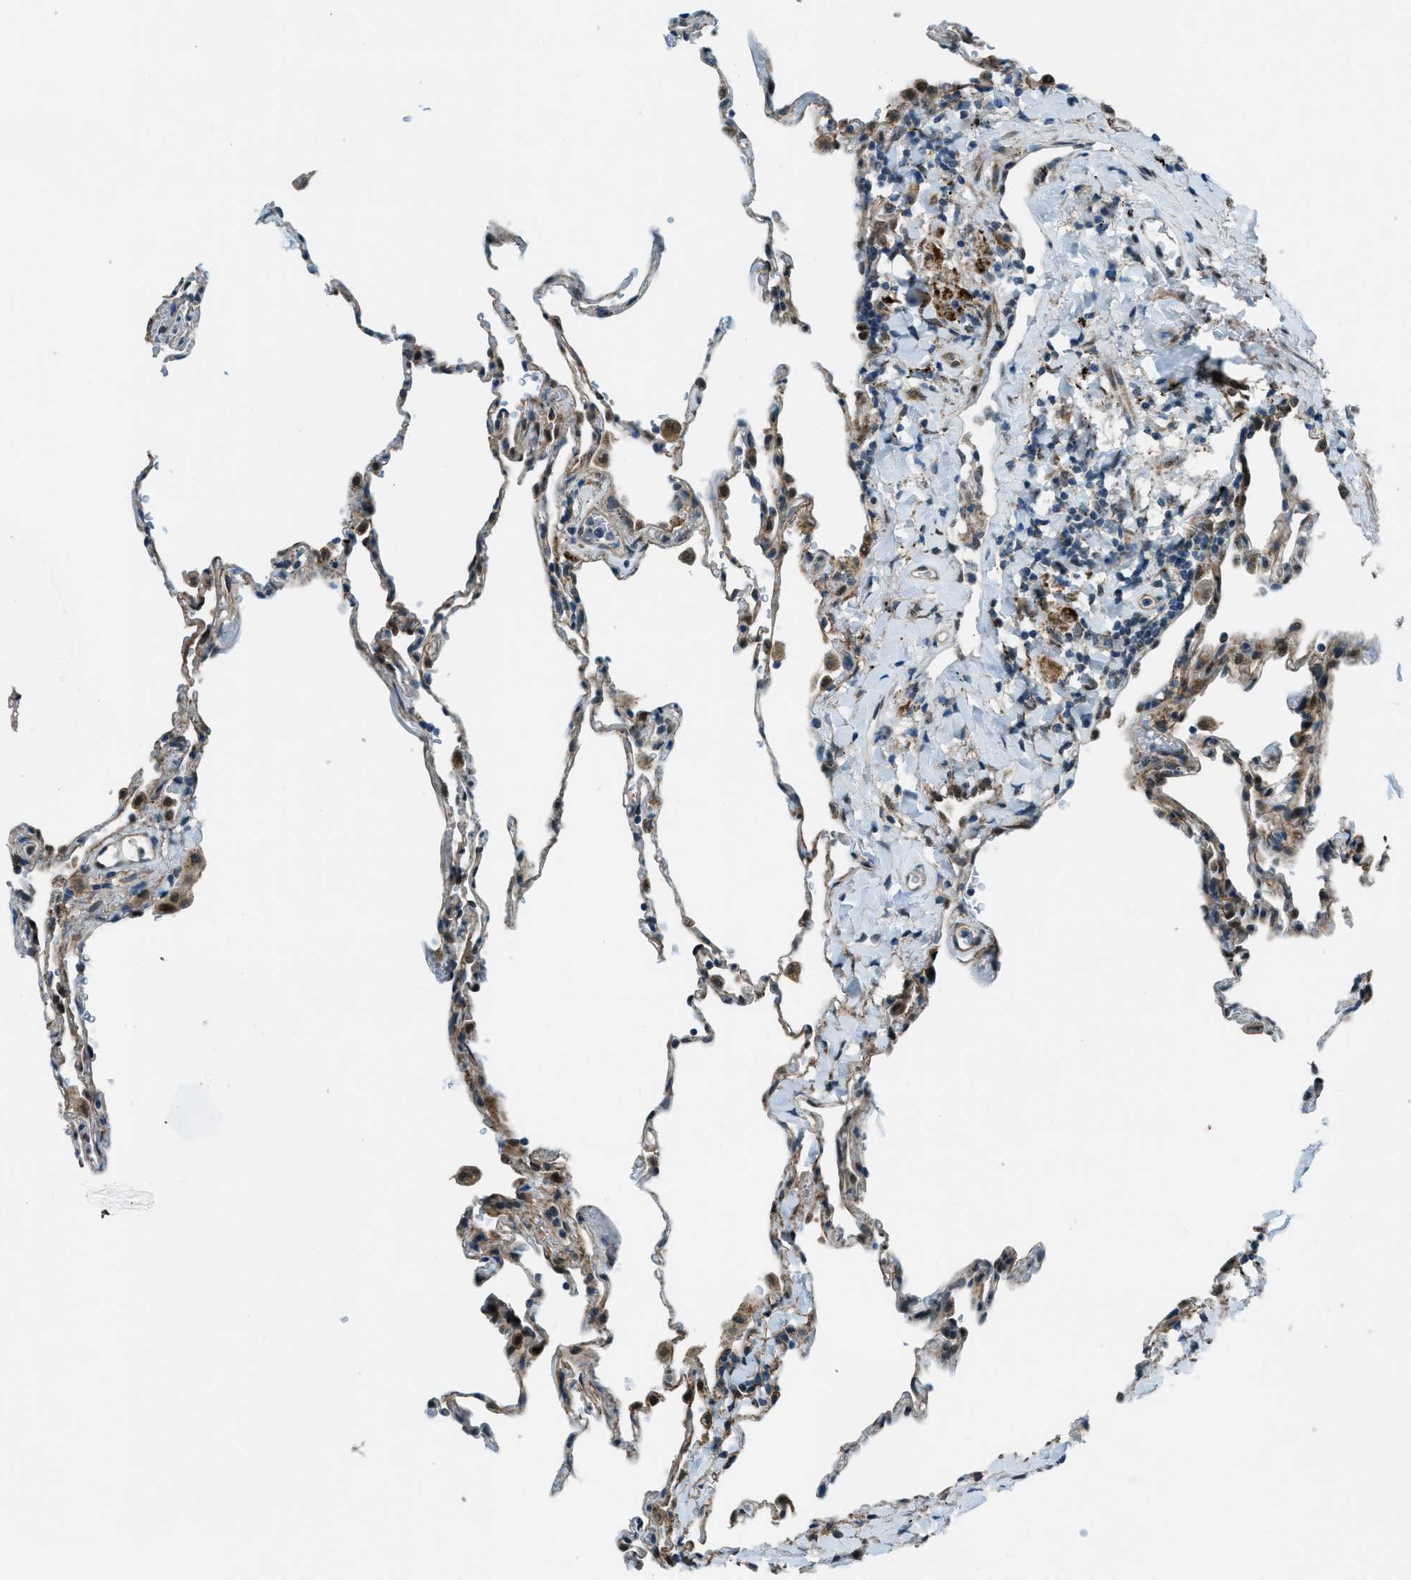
{"staining": {"intensity": "weak", "quantity": "25%-75%", "location": "cytoplasmic/membranous"}, "tissue": "lung", "cell_type": "Alveolar cells", "image_type": "normal", "snomed": [{"axis": "morphology", "description": "Normal tissue, NOS"}, {"axis": "topography", "description": "Lung"}], "caption": "Brown immunohistochemical staining in benign human lung demonstrates weak cytoplasmic/membranous staining in approximately 25%-75% of alveolar cells. (IHC, brightfield microscopy, high magnification).", "gene": "NPEPL1", "patient": {"sex": "male", "age": 59}}